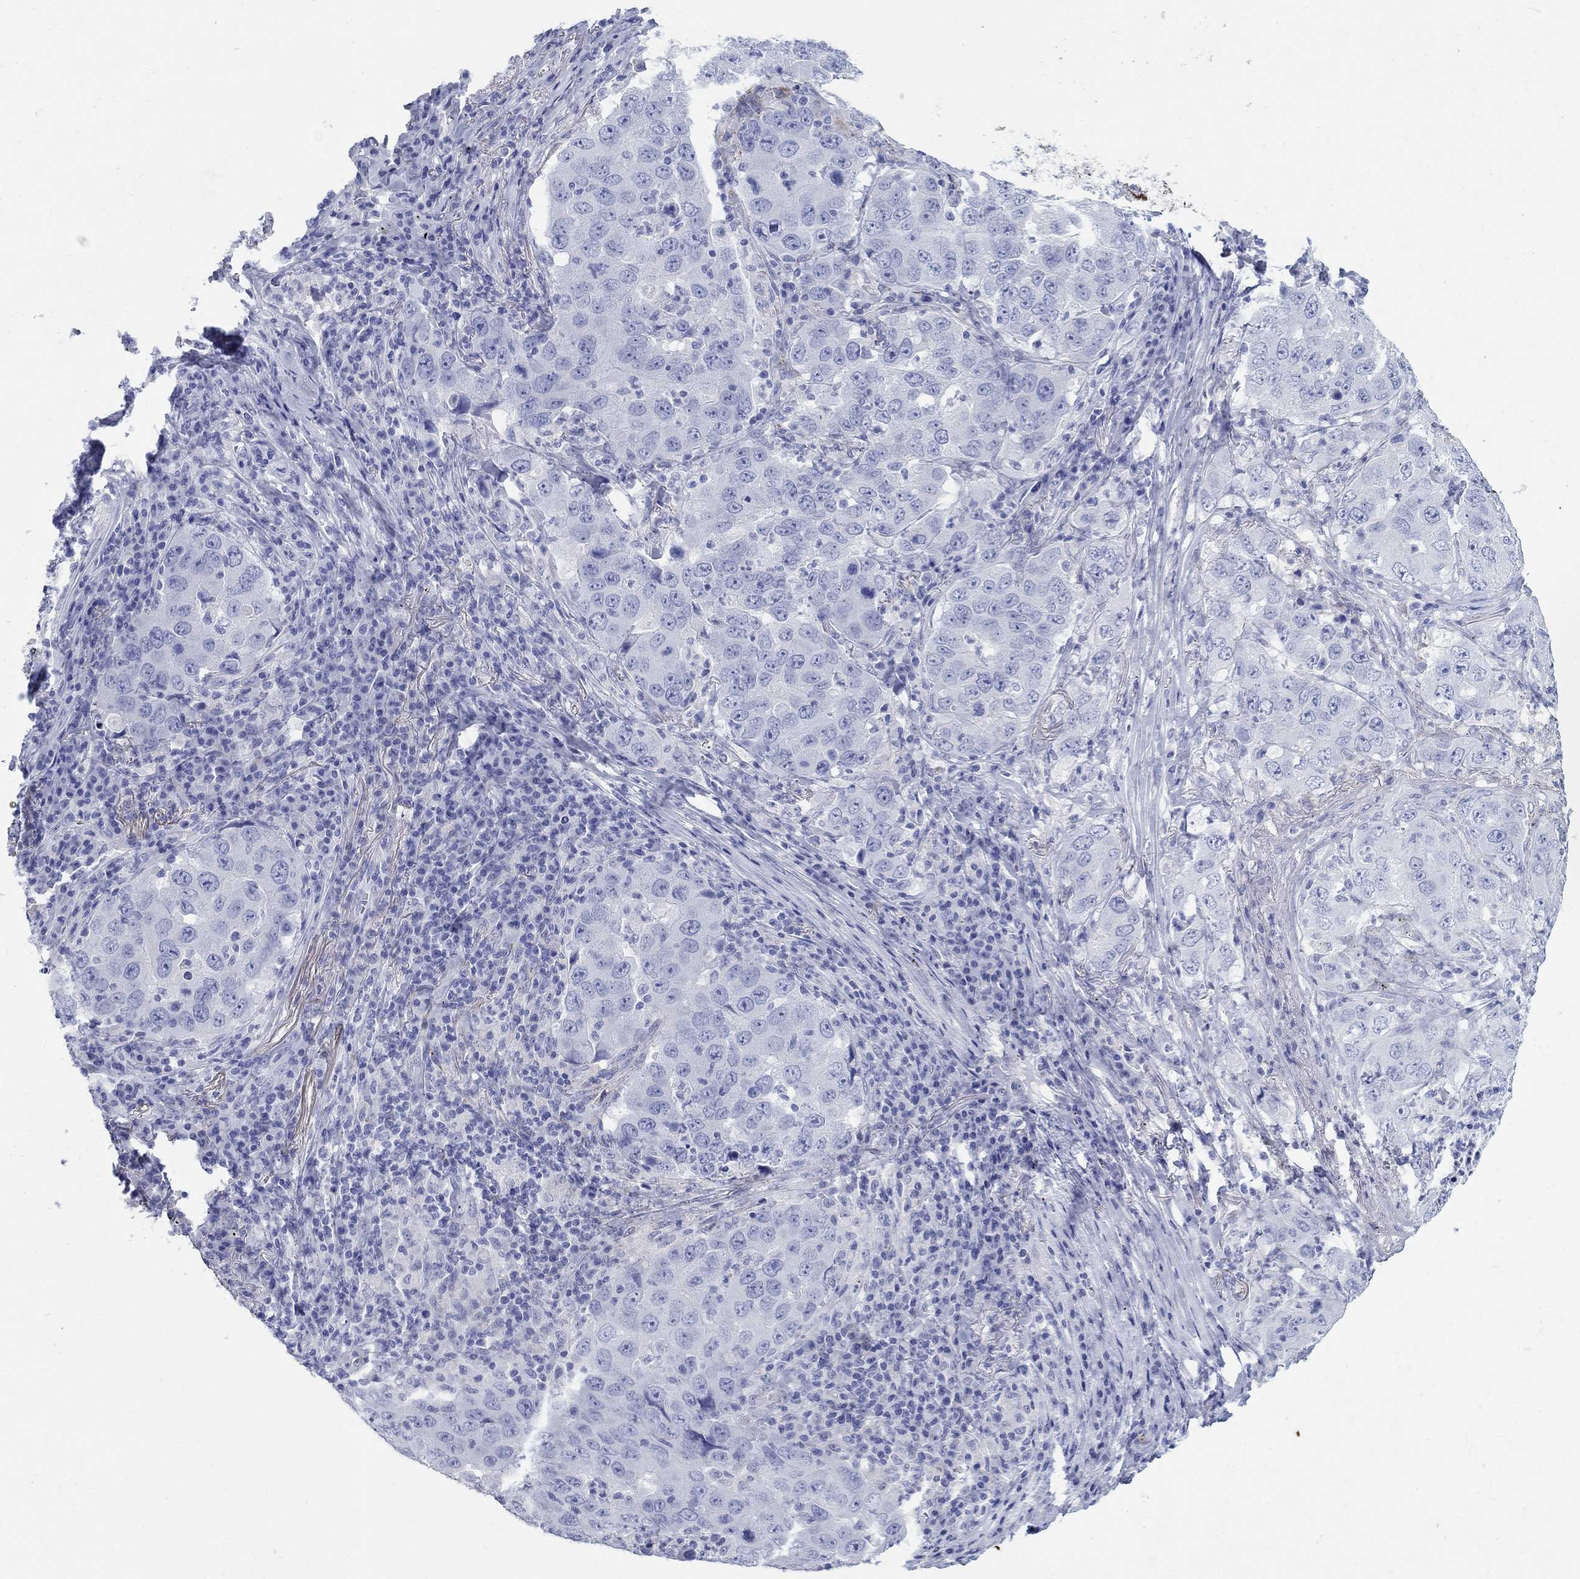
{"staining": {"intensity": "negative", "quantity": "none", "location": "none"}, "tissue": "lung cancer", "cell_type": "Tumor cells", "image_type": "cancer", "snomed": [{"axis": "morphology", "description": "Adenocarcinoma, NOS"}, {"axis": "topography", "description": "Lung"}], "caption": "Micrograph shows no significant protein expression in tumor cells of adenocarcinoma (lung).", "gene": "AKR1C2", "patient": {"sex": "male", "age": 73}}